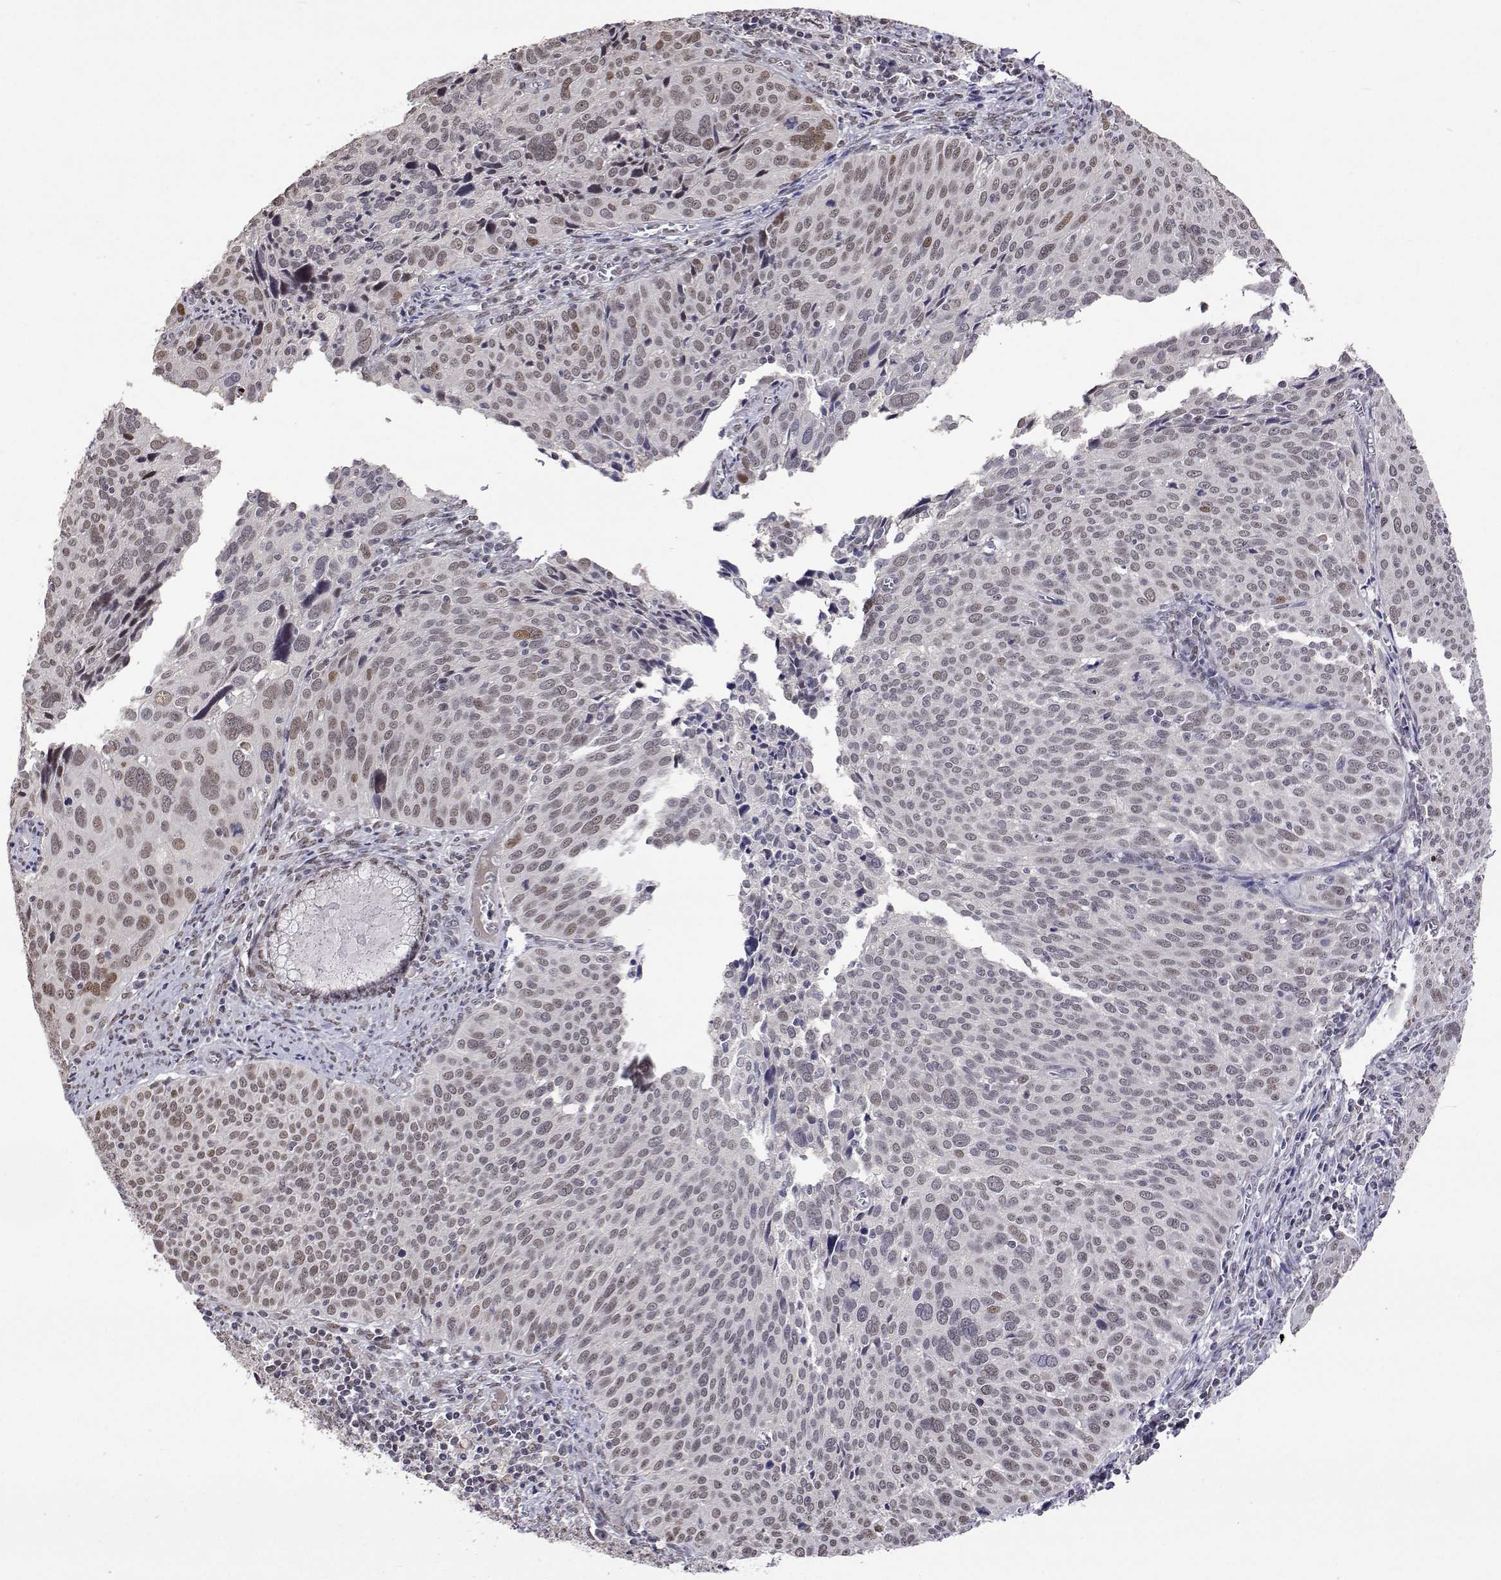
{"staining": {"intensity": "weak", "quantity": ">75%", "location": "nuclear"}, "tissue": "cervical cancer", "cell_type": "Tumor cells", "image_type": "cancer", "snomed": [{"axis": "morphology", "description": "Squamous cell carcinoma, NOS"}, {"axis": "topography", "description": "Cervix"}], "caption": "Immunohistochemistry (IHC) photomicrograph of neoplastic tissue: cervical cancer stained using IHC demonstrates low levels of weak protein expression localized specifically in the nuclear of tumor cells, appearing as a nuclear brown color.", "gene": "HNRNPA0", "patient": {"sex": "female", "age": 39}}